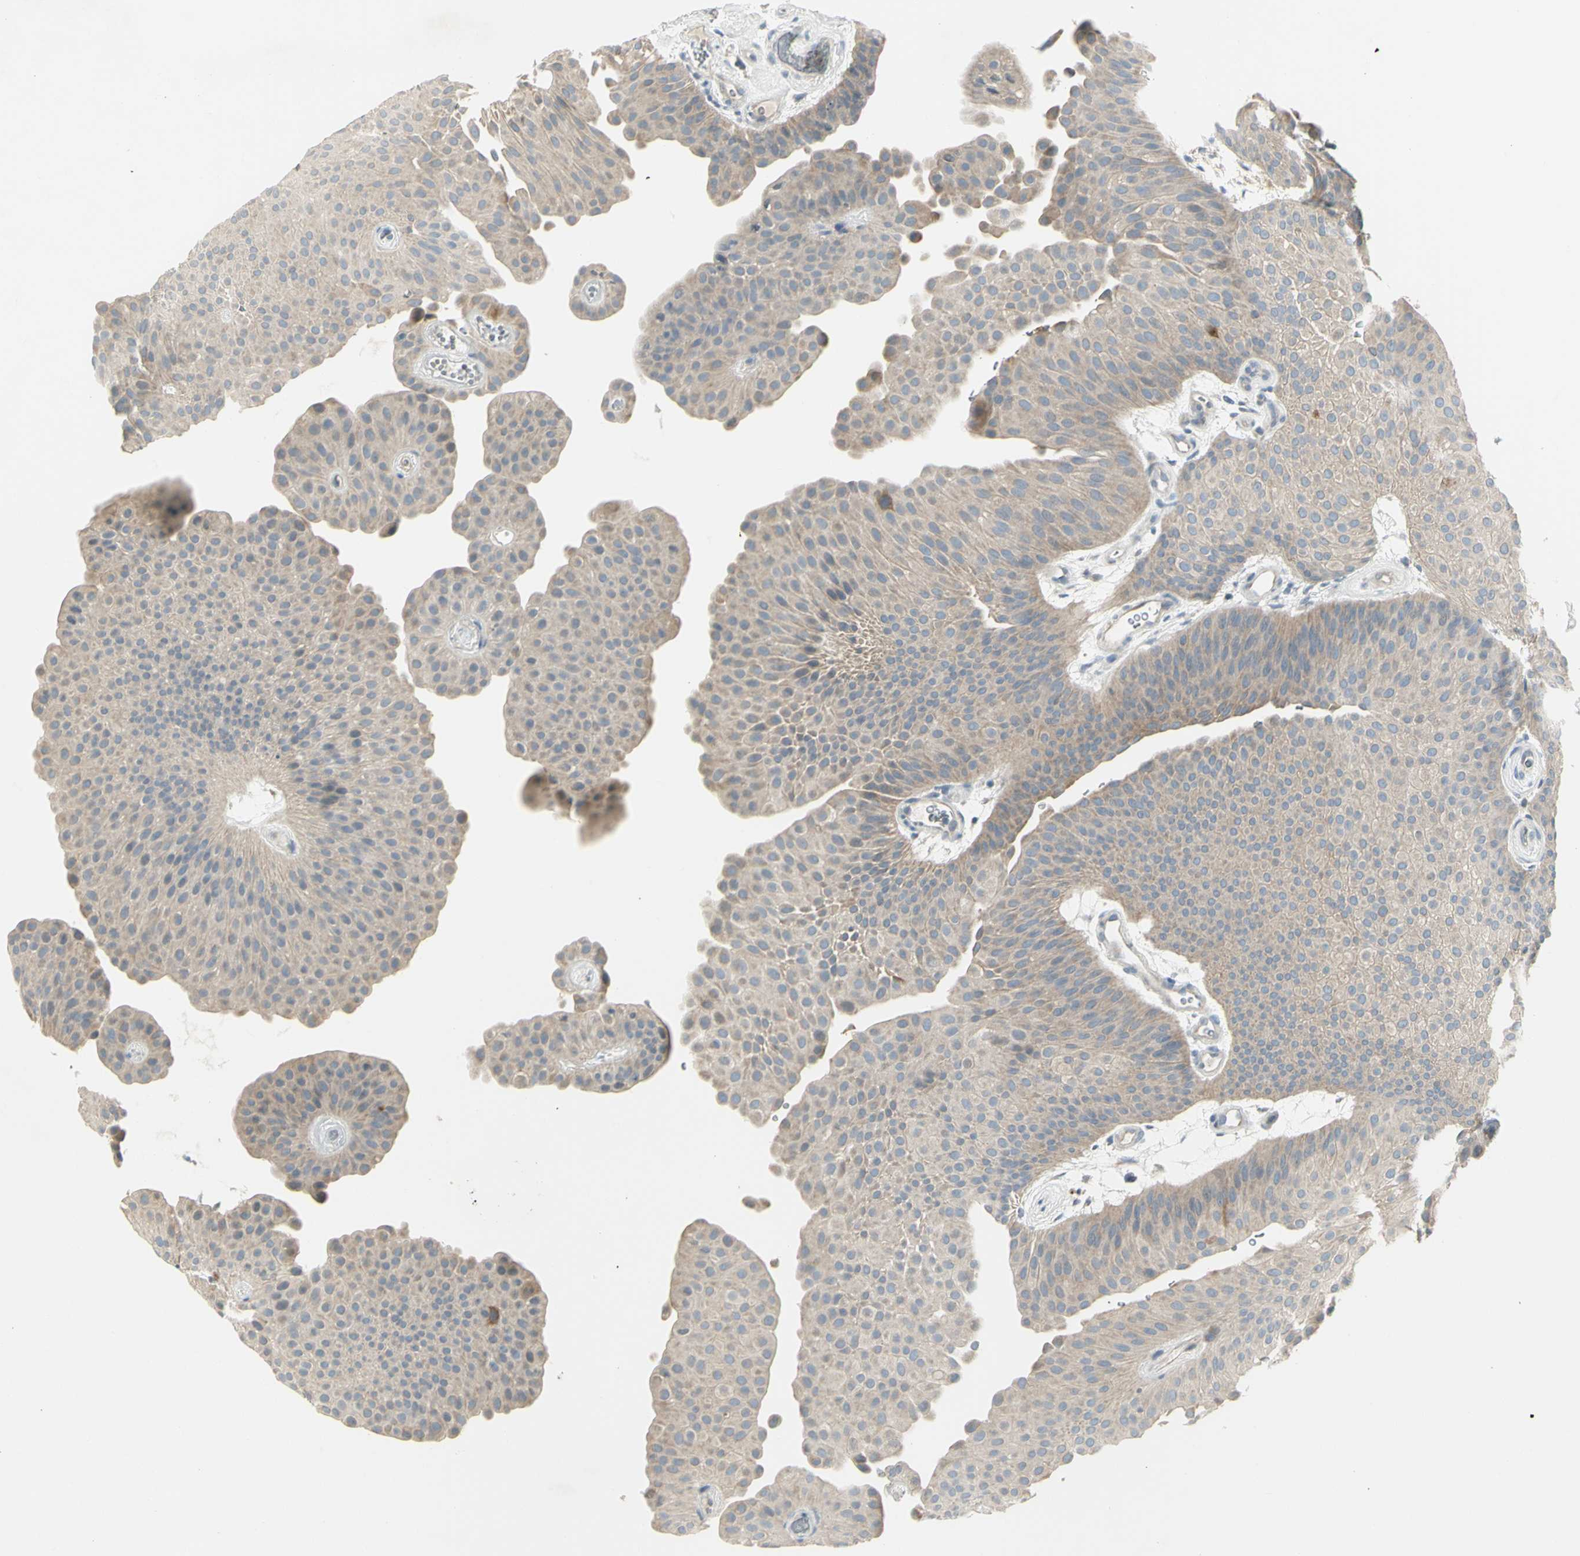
{"staining": {"intensity": "weak", "quantity": ">75%", "location": "cytoplasmic/membranous"}, "tissue": "urothelial cancer", "cell_type": "Tumor cells", "image_type": "cancer", "snomed": [{"axis": "morphology", "description": "Urothelial carcinoma, Low grade"}, {"axis": "topography", "description": "Urinary bladder"}], "caption": "Urothelial carcinoma (low-grade) was stained to show a protein in brown. There is low levels of weak cytoplasmic/membranous expression in about >75% of tumor cells.", "gene": "CCNB2", "patient": {"sex": "female", "age": 60}}